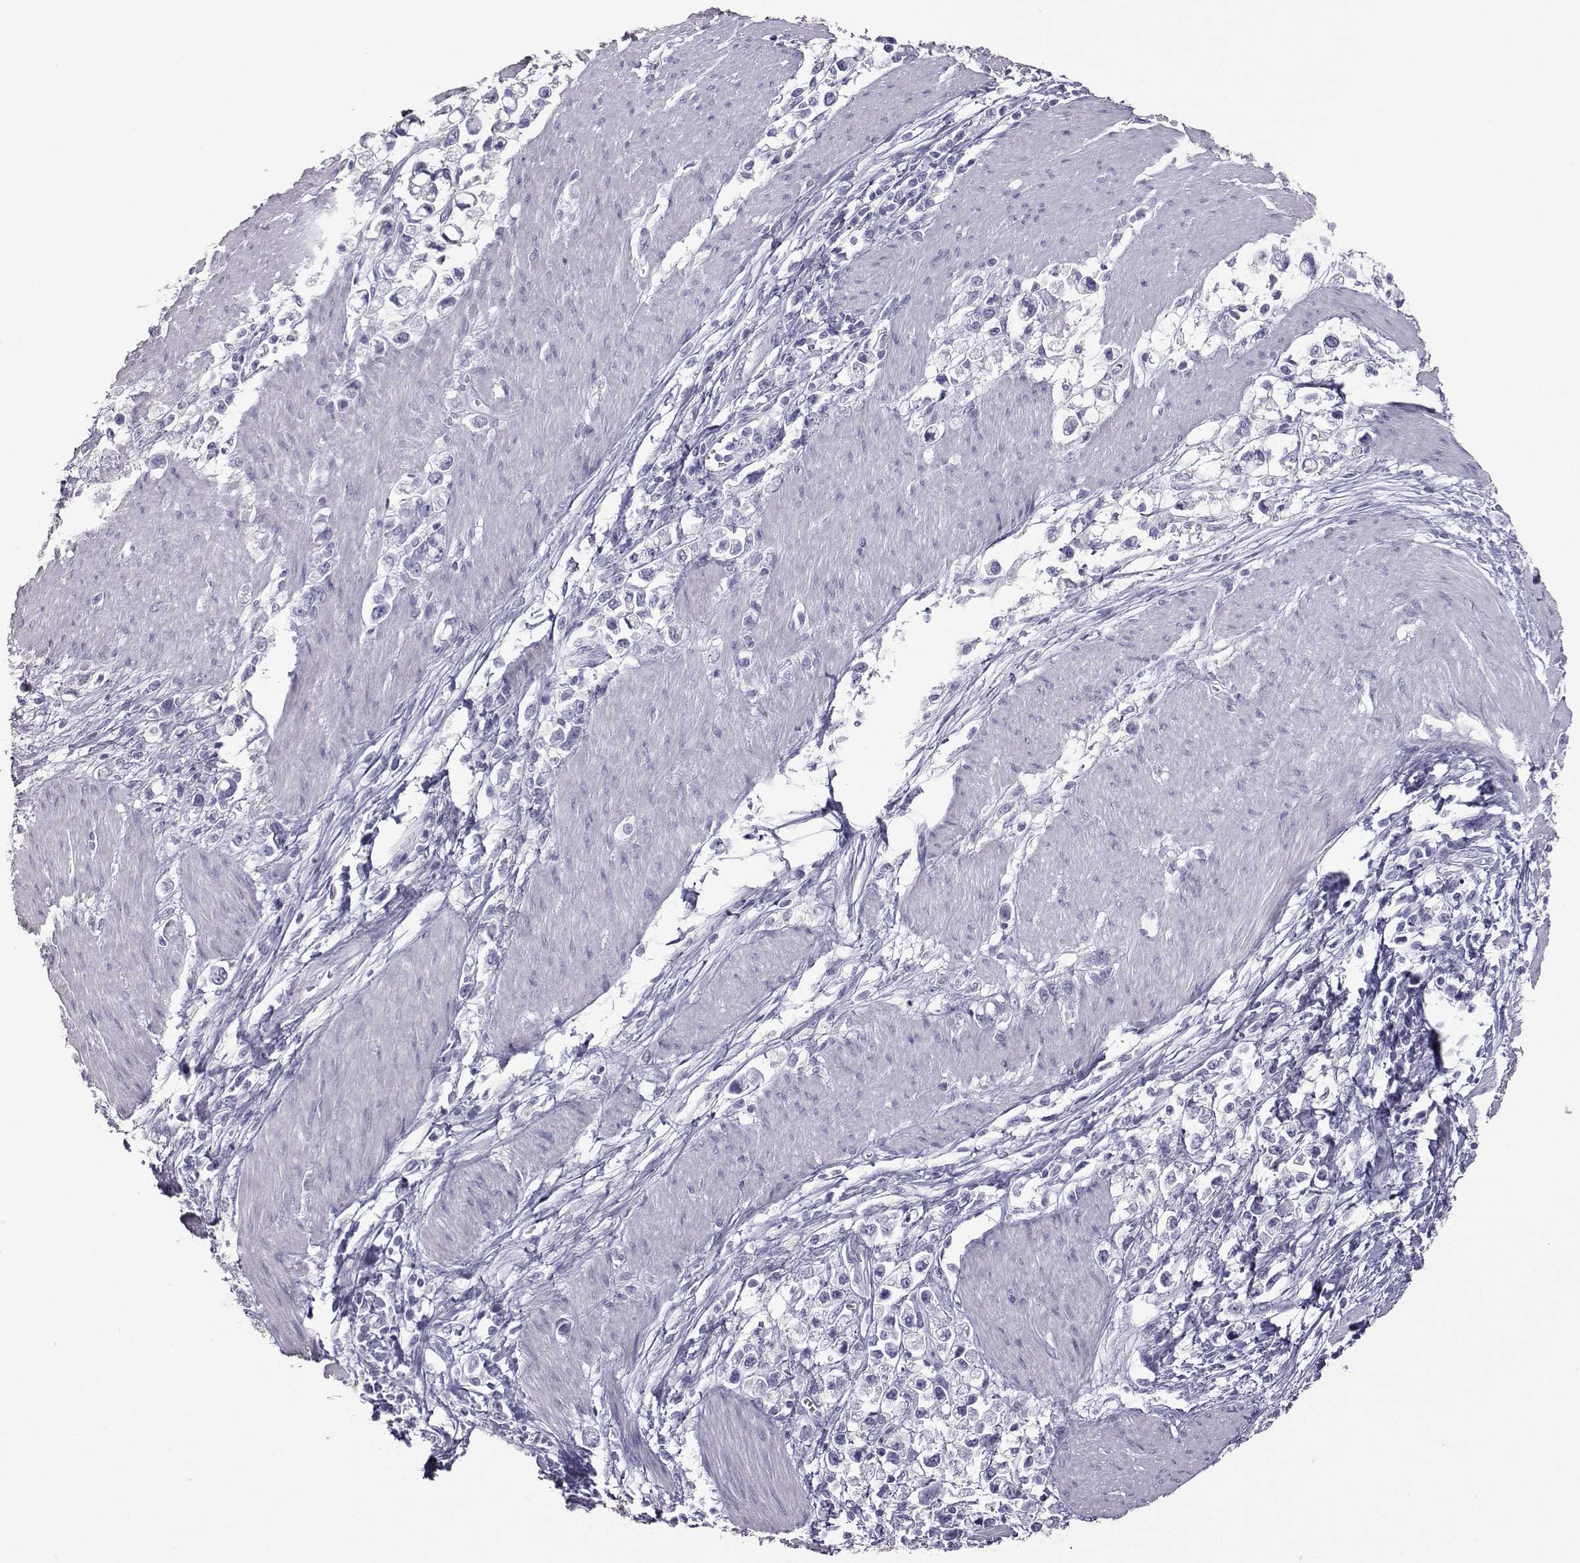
{"staining": {"intensity": "negative", "quantity": "none", "location": "none"}, "tissue": "stomach cancer", "cell_type": "Tumor cells", "image_type": "cancer", "snomed": [{"axis": "morphology", "description": "Adenocarcinoma, NOS"}, {"axis": "topography", "description": "Stomach"}], "caption": "The photomicrograph demonstrates no significant positivity in tumor cells of stomach cancer.", "gene": "AKR1B1", "patient": {"sex": "male", "age": 63}}